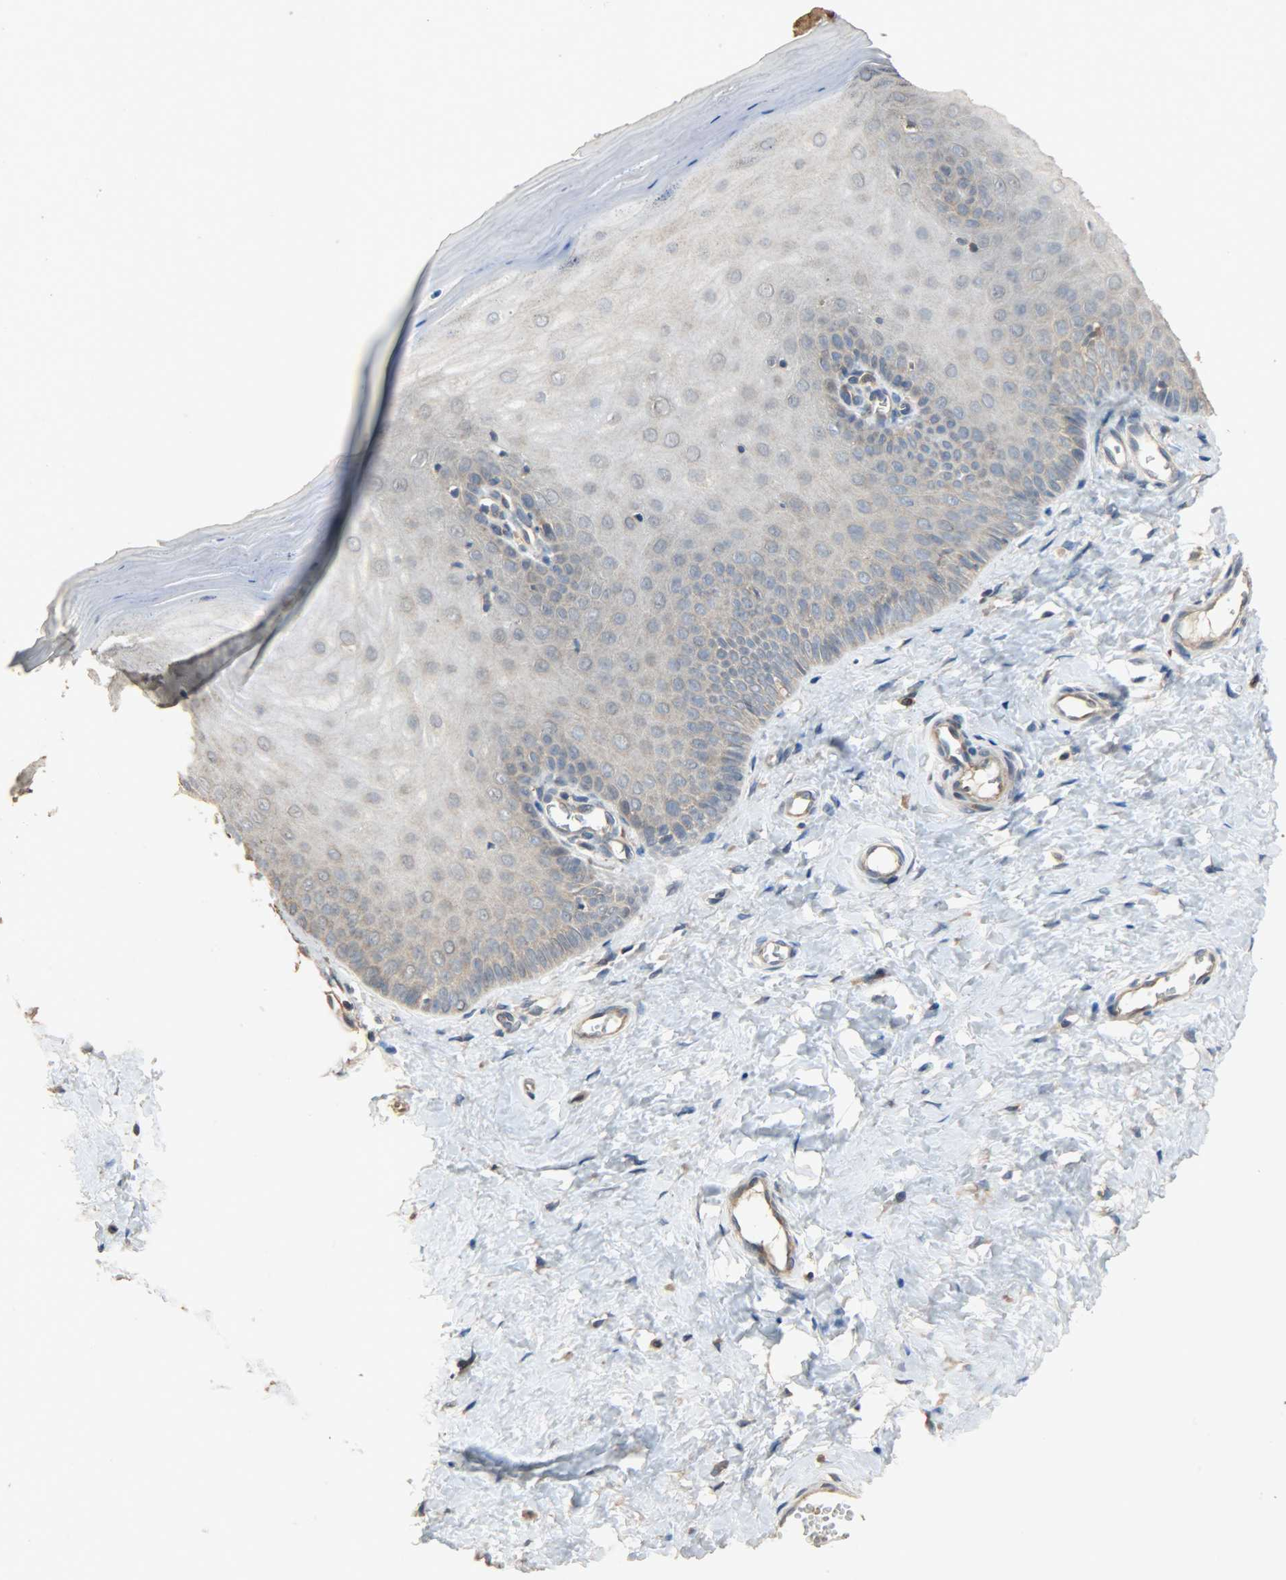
{"staining": {"intensity": "moderate", "quantity": ">75%", "location": "cytoplasmic/membranous"}, "tissue": "cervix", "cell_type": "Glandular cells", "image_type": "normal", "snomed": [{"axis": "morphology", "description": "Normal tissue, NOS"}, {"axis": "topography", "description": "Cervix"}], "caption": "Brown immunohistochemical staining in unremarkable human cervix demonstrates moderate cytoplasmic/membranous expression in about >75% of glandular cells.", "gene": "CDKN2C", "patient": {"sex": "female", "age": 55}}